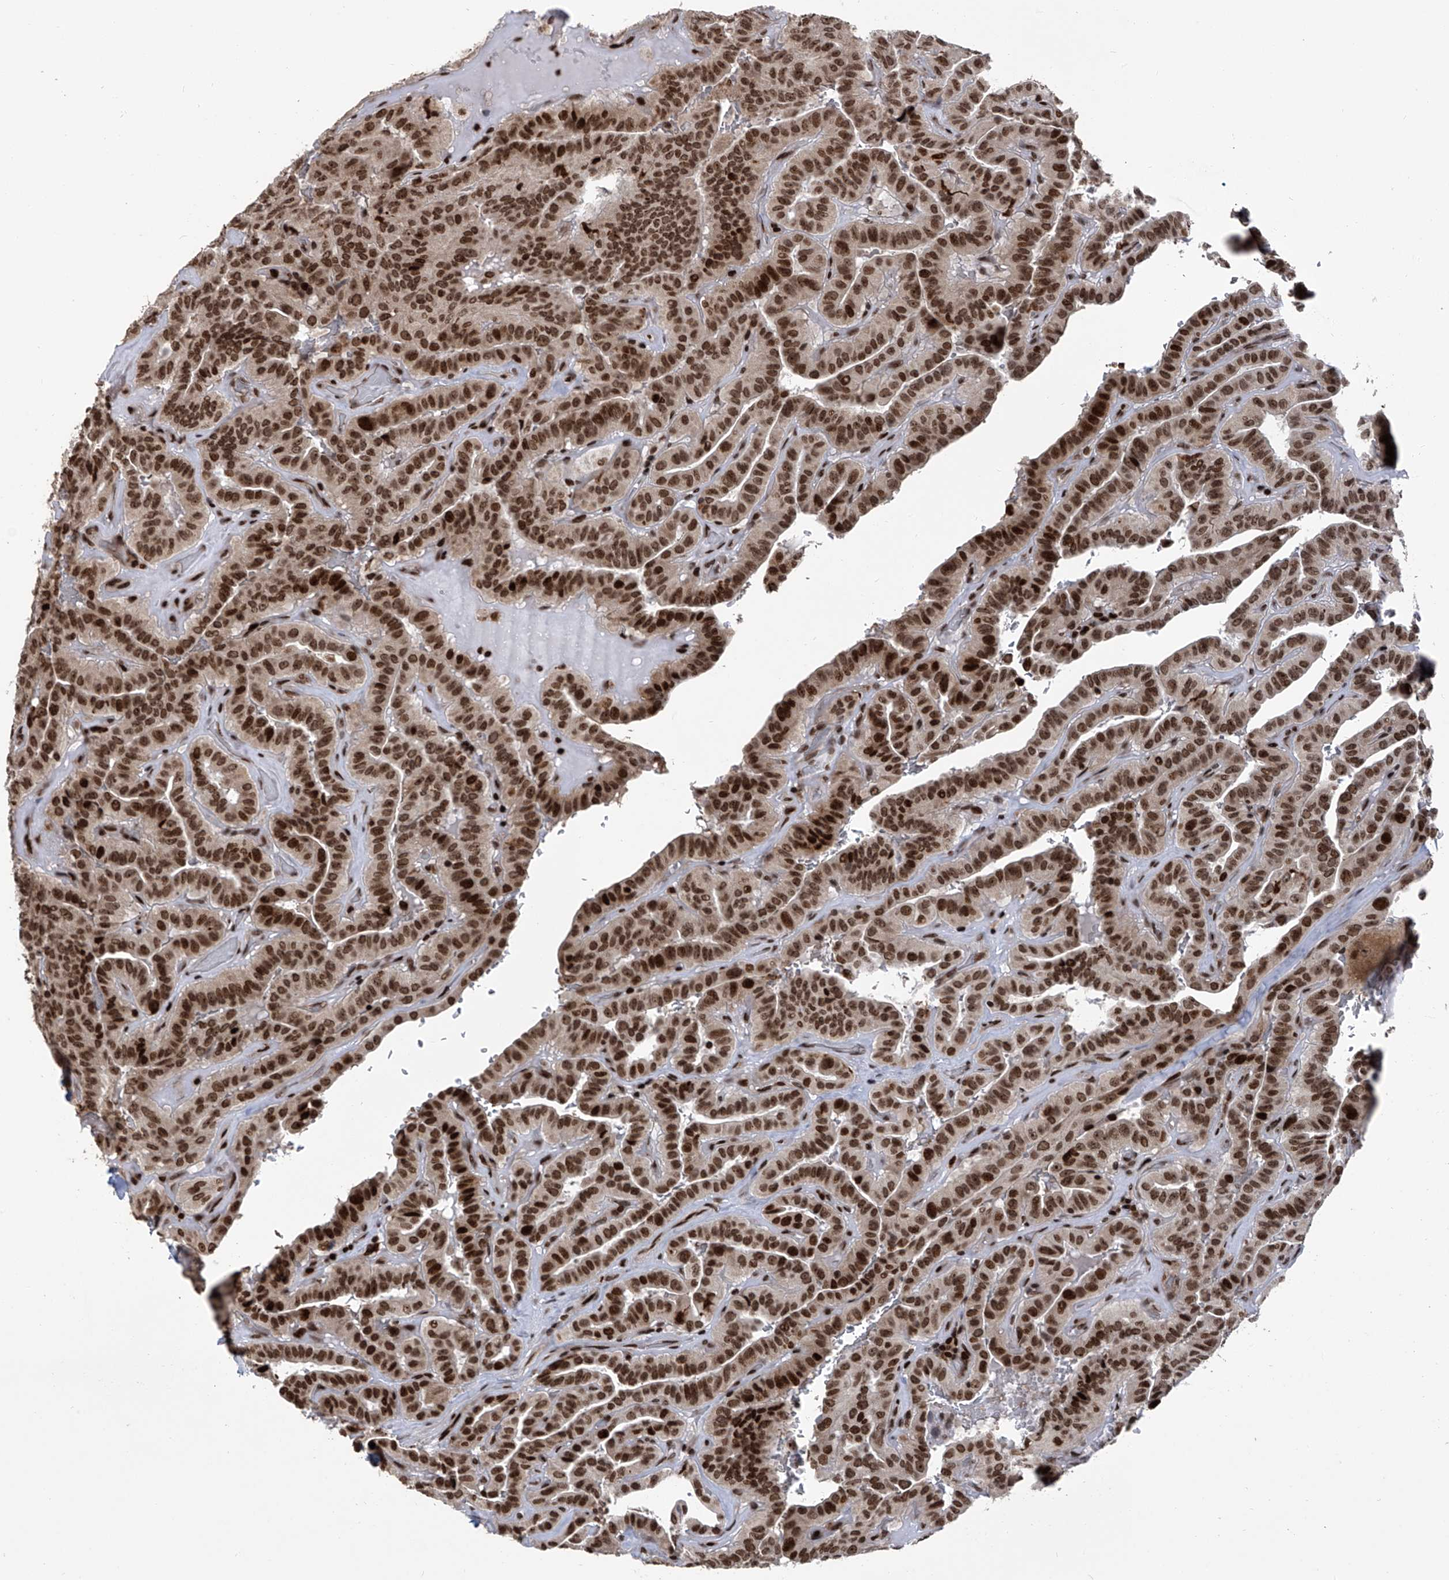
{"staining": {"intensity": "strong", "quantity": ">75%", "location": "nuclear"}, "tissue": "thyroid cancer", "cell_type": "Tumor cells", "image_type": "cancer", "snomed": [{"axis": "morphology", "description": "Papillary adenocarcinoma, NOS"}, {"axis": "topography", "description": "Thyroid gland"}], "caption": "The immunohistochemical stain labels strong nuclear positivity in tumor cells of thyroid cancer tissue.", "gene": "PAK1IP1", "patient": {"sex": "male", "age": 77}}